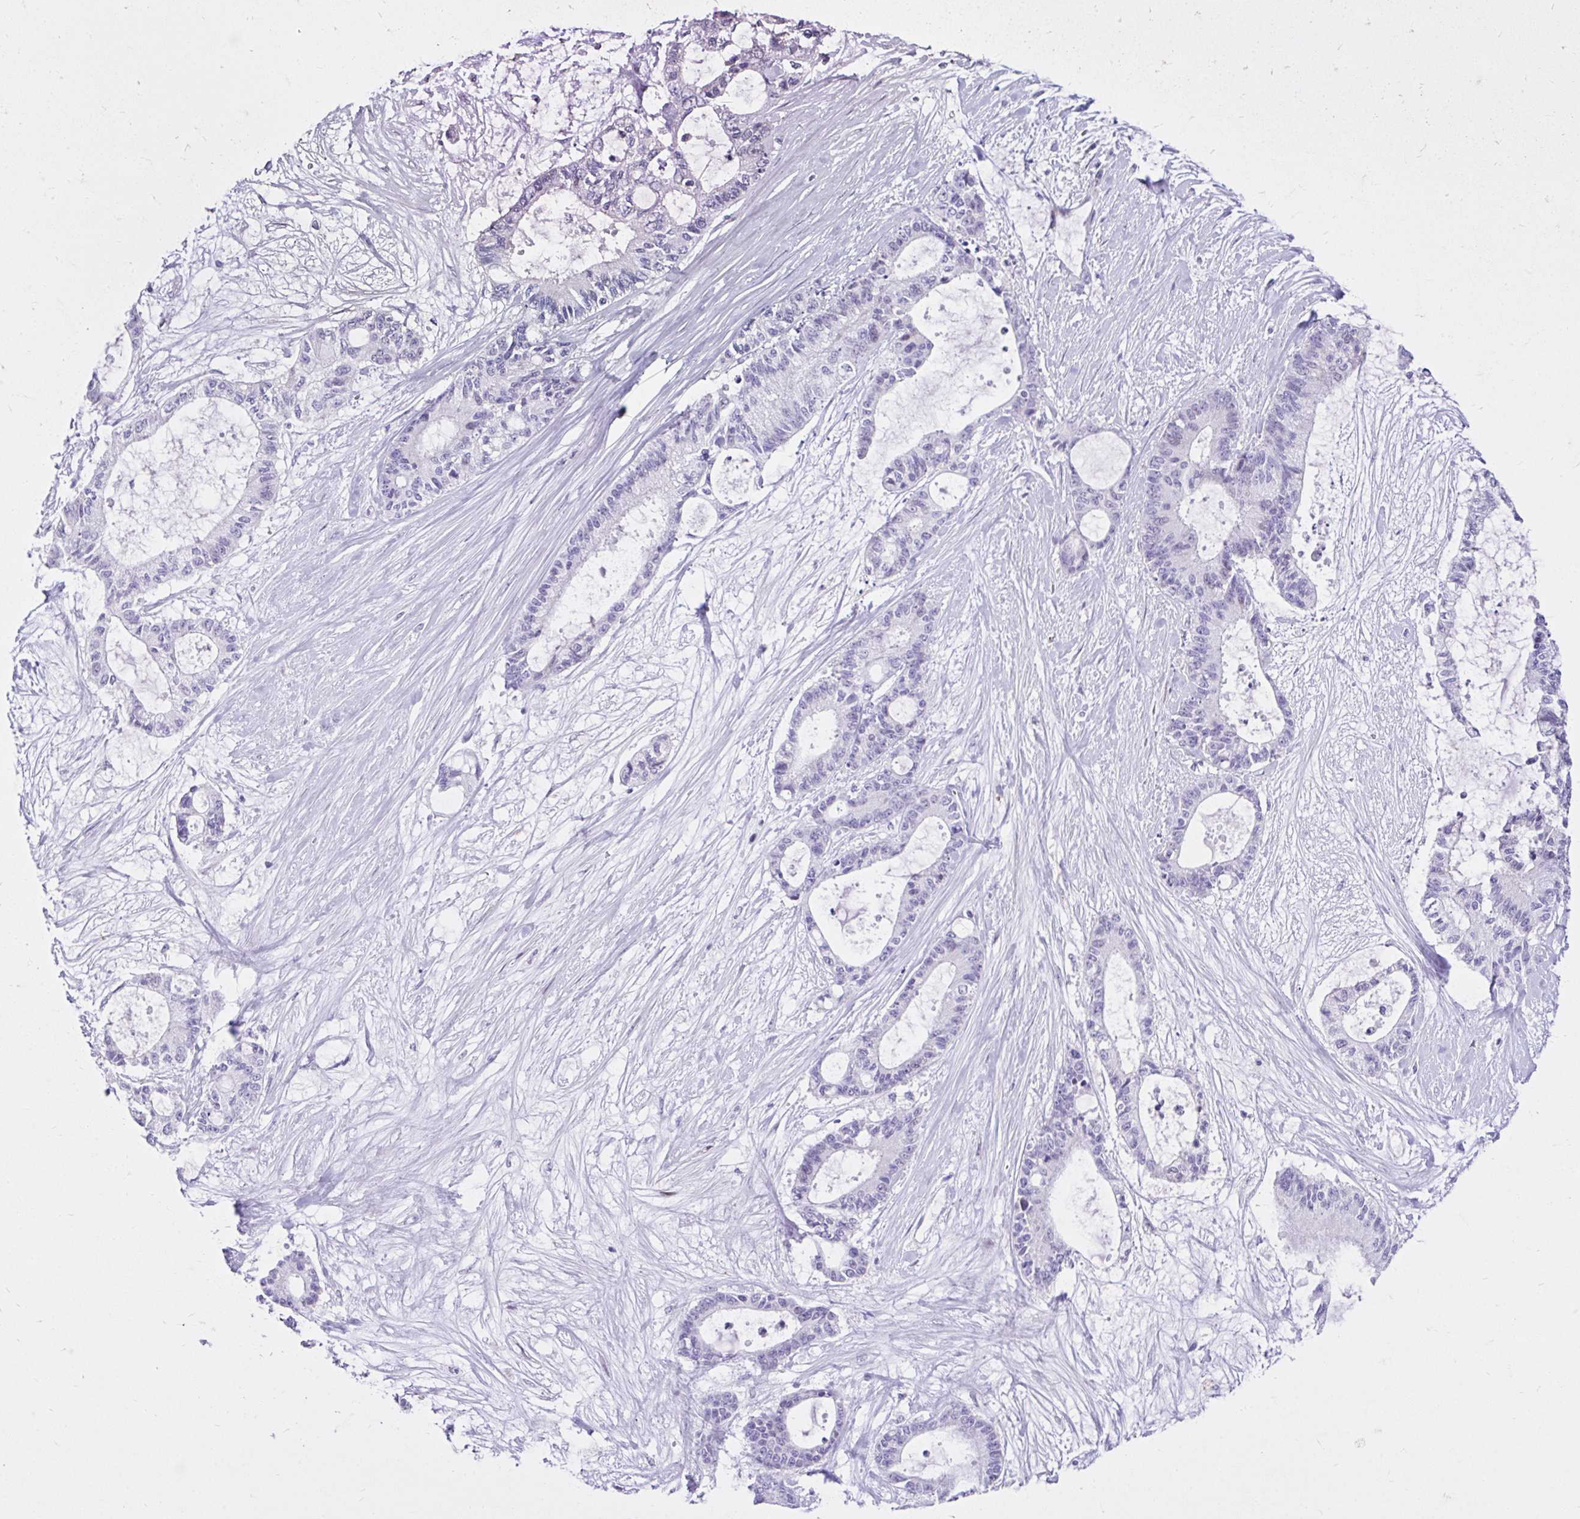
{"staining": {"intensity": "negative", "quantity": "none", "location": "none"}, "tissue": "liver cancer", "cell_type": "Tumor cells", "image_type": "cancer", "snomed": [{"axis": "morphology", "description": "Normal tissue, NOS"}, {"axis": "morphology", "description": "Cholangiocarcinoma"}, {"axis": "topography", "description": "Liver"}, {"axis": "topography", "description": "Peripheral nerve tissue"}], "caption": "This is an immunohistochemistry histopathology image of cholangiocarcinoma (liver). There is no expression in tumor cells.", "gene": "NHLH2", "patient": {"sex": "female", "age": 73}}